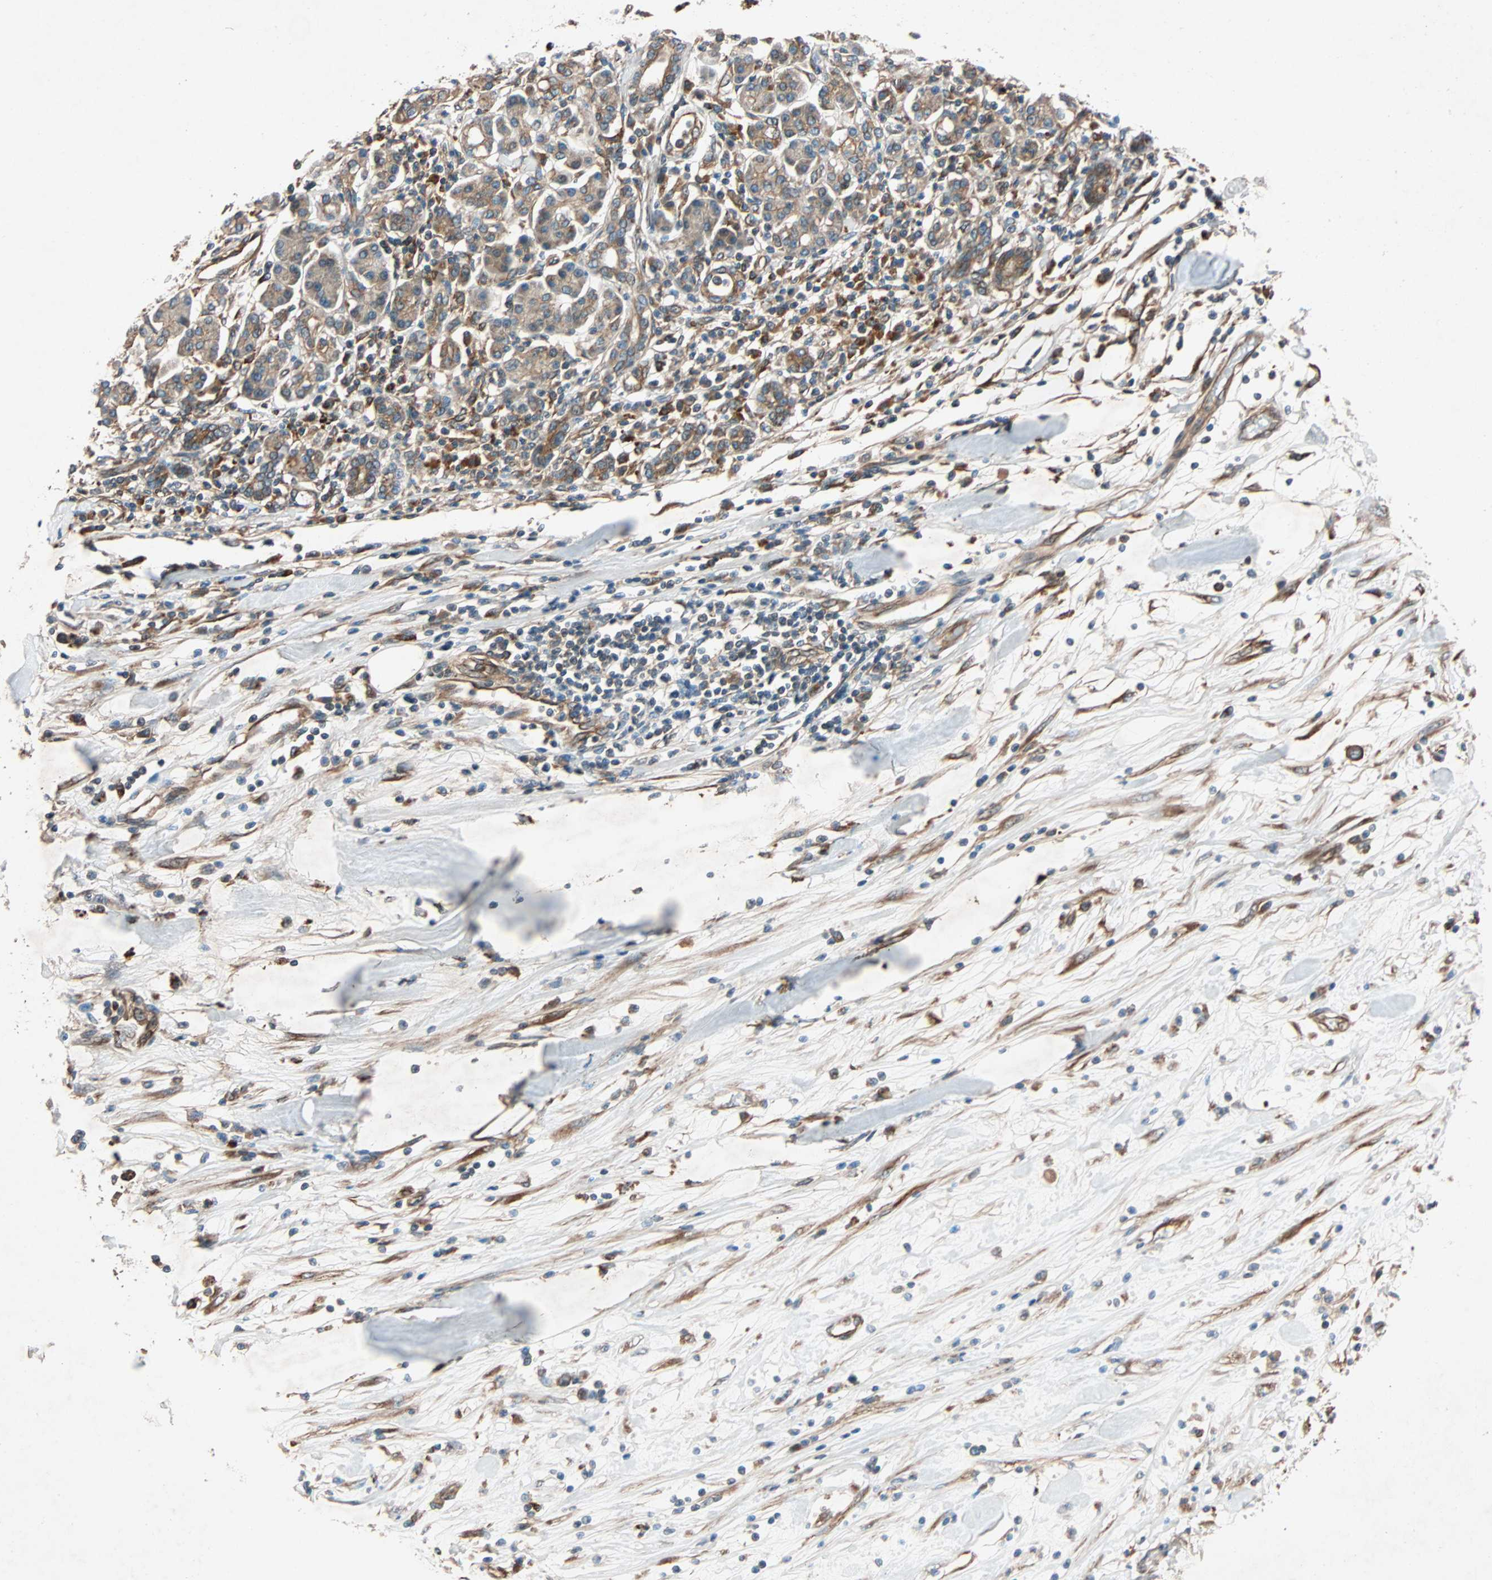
{"staining": {"intensity": "moderate", "quantity": ">75%", "location": "cytoplasmic/membranous"}, "tissue": "pancreatic cancer", "cell_type": "Tumor cells", "image_type": "cancer", "snomed": [{"axis": "morphology", "description": "Adenocarcinoma, NOS"}, {"axis": "topography", "description": "Pancreas"}], "caption": "This is an image of IHC staining of pancreatic adenocarcinoma, which shows moderate positivity in the cytoplasmic/membranous of tumor cells.", "gene": "PHYH", "patient": {"sex": "female", "age": 57}}